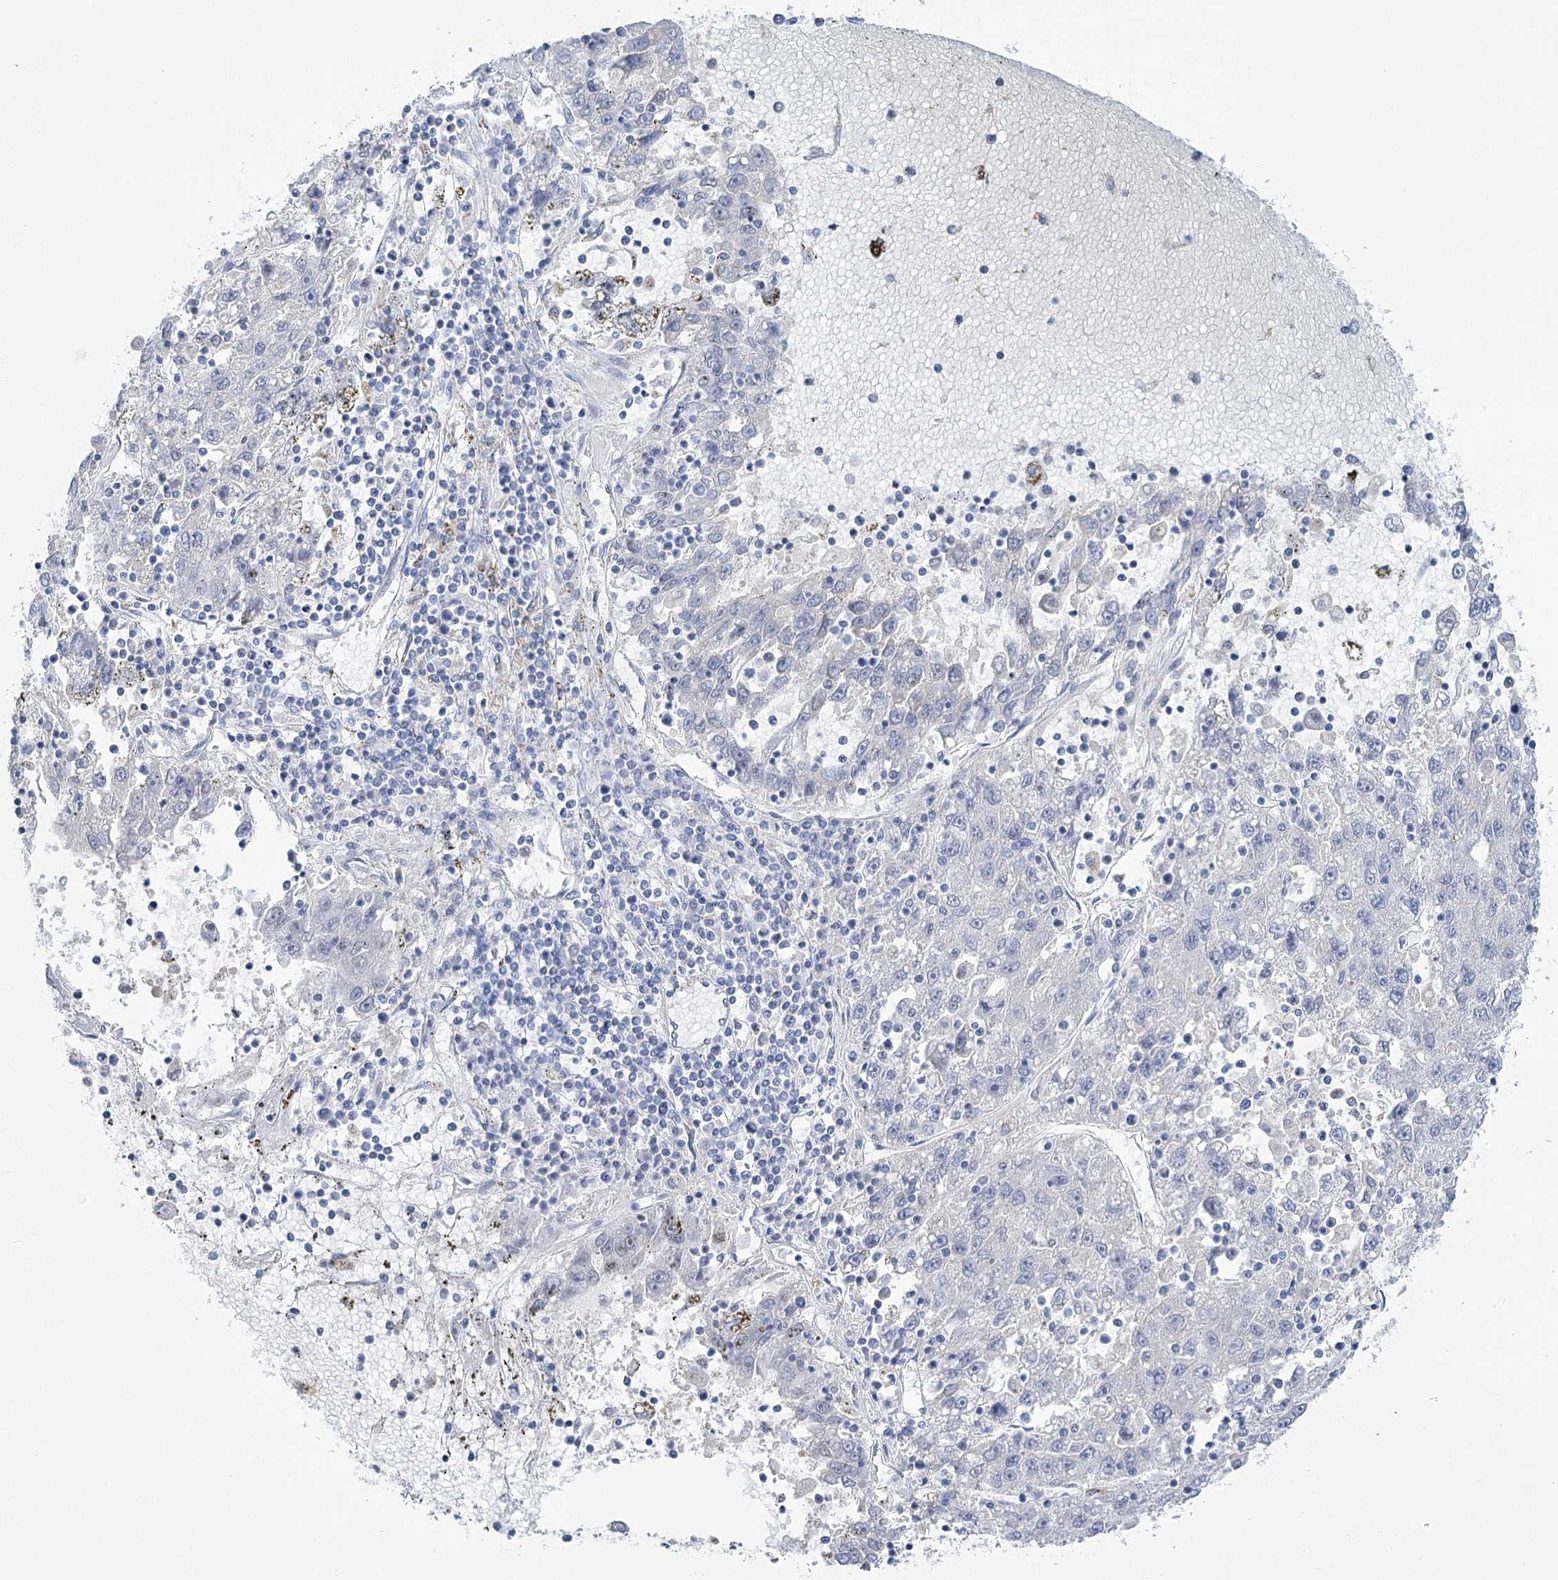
{"staining": {"intensity": "negative", "quantity": "none", "location": "none"}, "tissue": "liver cancer", "cell_type": "Tumor cells", "image_type": "cancer", "snomed": [{"axis": "morphology", "description": "Carcinoma, Hepatocellular, NOS"}, {"axis": "topography", "description": "Liver"}], "caption": "This histopathology image is of liver cancer stained with immunohistochemistry to label a protein in brown with the nuclei are counter-stained blue. There is no positivity in tumor cells.", "gene": "CCDC88A", "patient": {"sex": "male", "age": 49}}